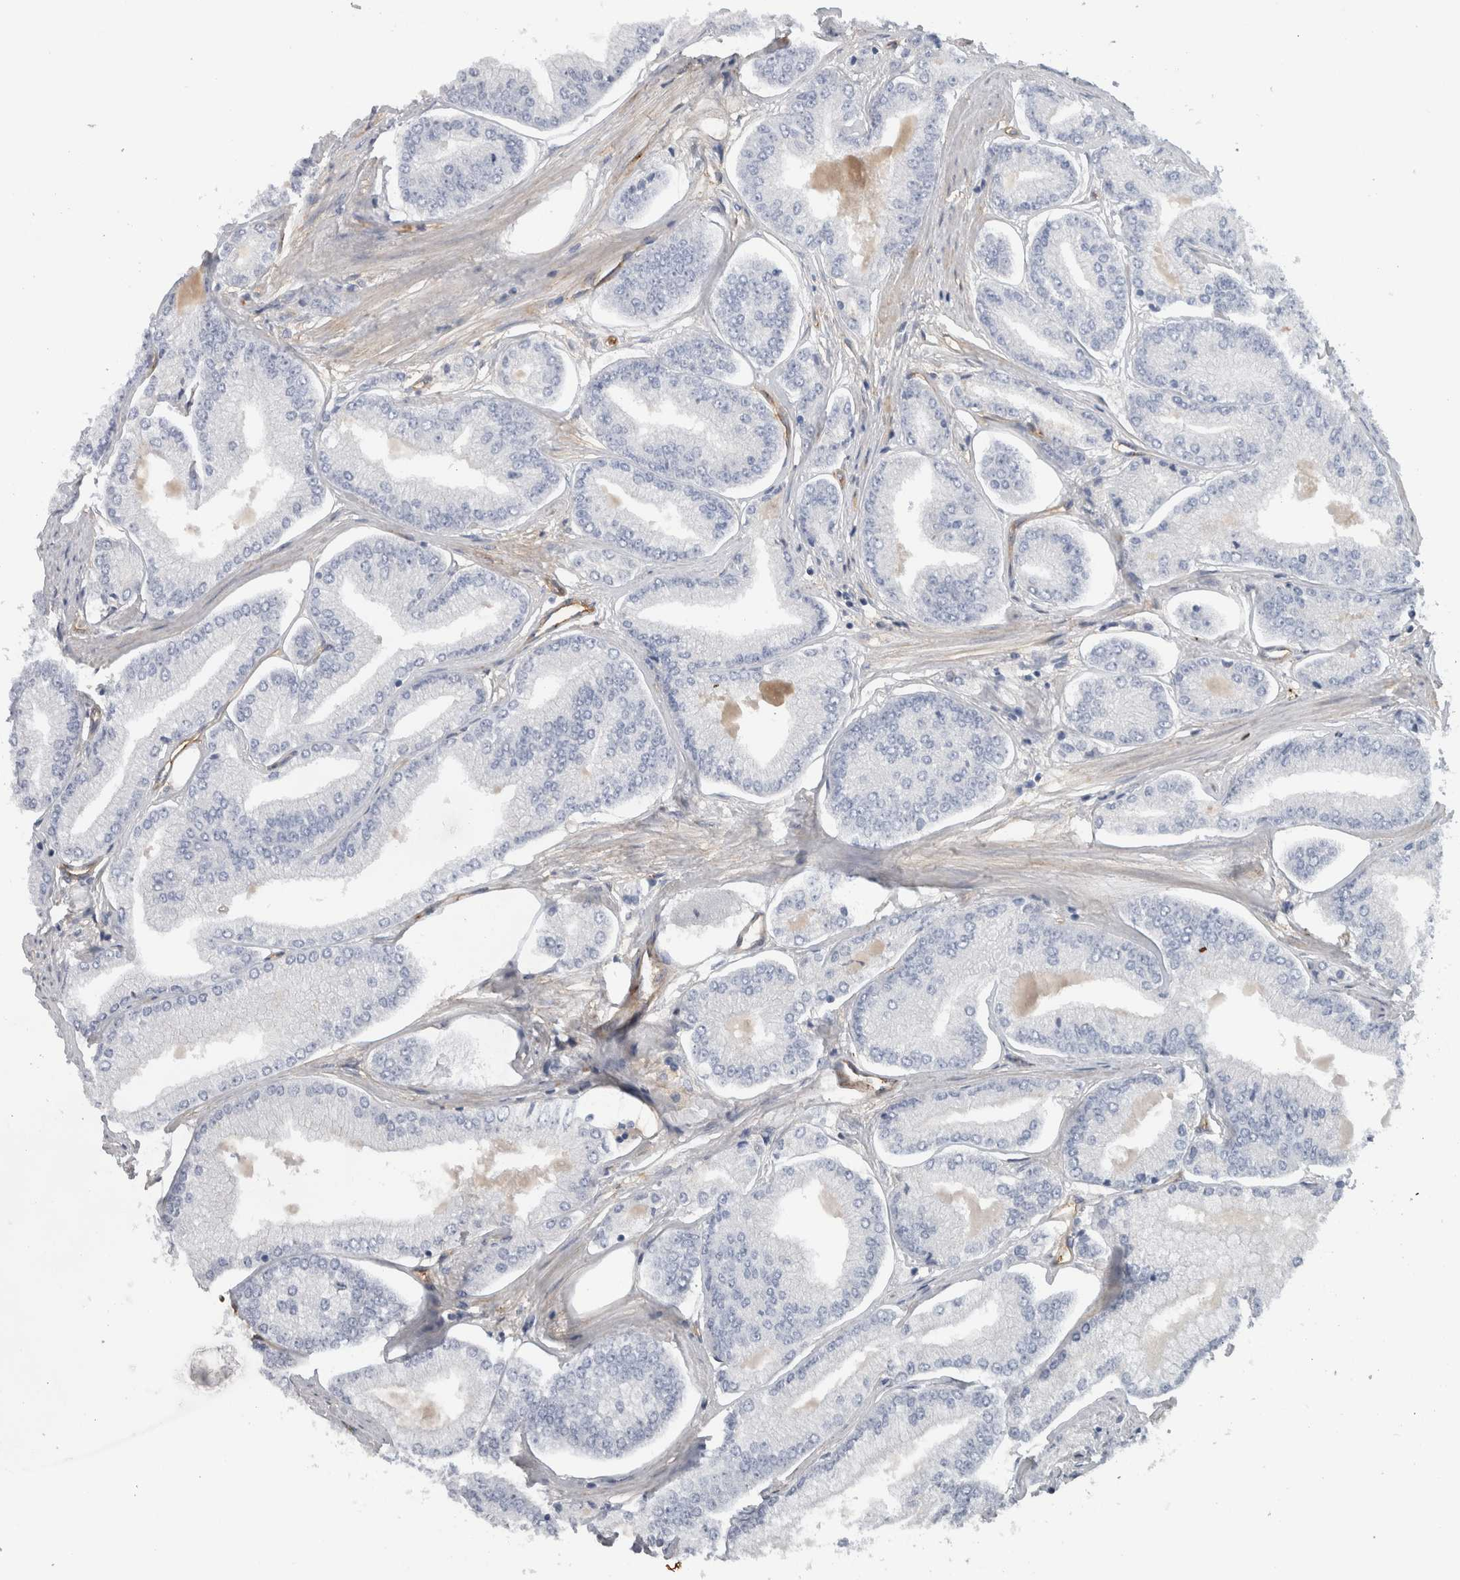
{"staining": {"intensity": "negative", "quantity": "none", "location": "none"}, "tissue": "prostate cancer", "cell_type": "Tumor cells", "image_type": "cancer", "snomed": [{"axis": "morphology", "description": "Adenocarcinoma, Low grade"}, {"axis": "topography", "description": "Prostate"}], "caption": "The image exhibits no staining of tumor cells in prostate cancer. (DAB (3,3'-diaminobenzidine) immunohistochemistry visualized using brightfield microscopy, high magnification).", "gene": "CD59", "patient": {"sex": "male", "age": 52}}